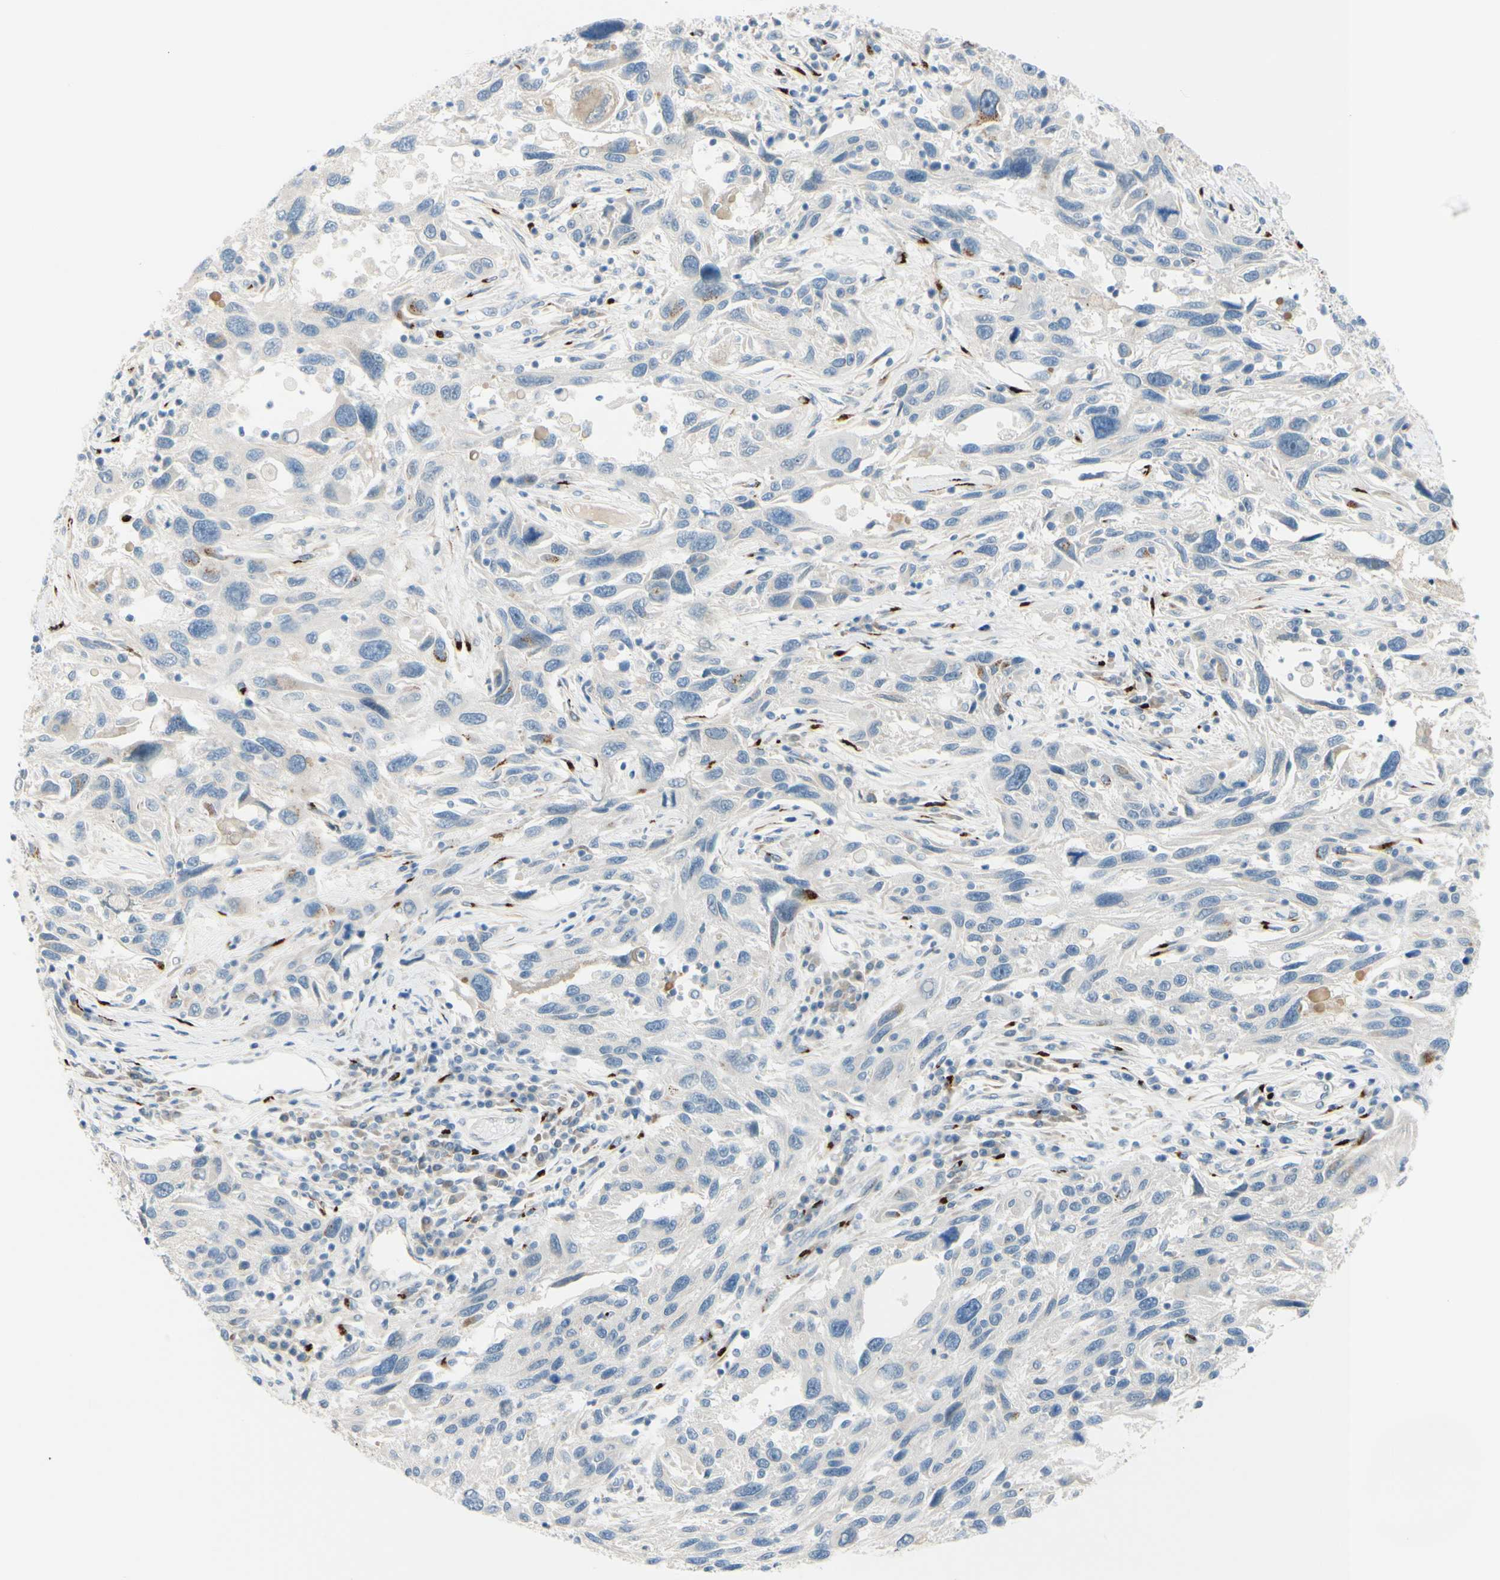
{"staining": {"intensity": "negative", "quantity": "none", "location": "none"}, "tissue": "melanoma", "cell_type": "Tumor cells", "image_type": "cancer", "snomed": [{"axis": "morphology", "description": "Malignant melanoma, NOS"}, {"axis": "topography", "description": "Skin"}], "caption": "Malignant melanoma was stained to show a protein in brown. There is no significant staining in tumor cells.", "gene": "GALNT5", "patient": {"sex": "male", "age": 53}}